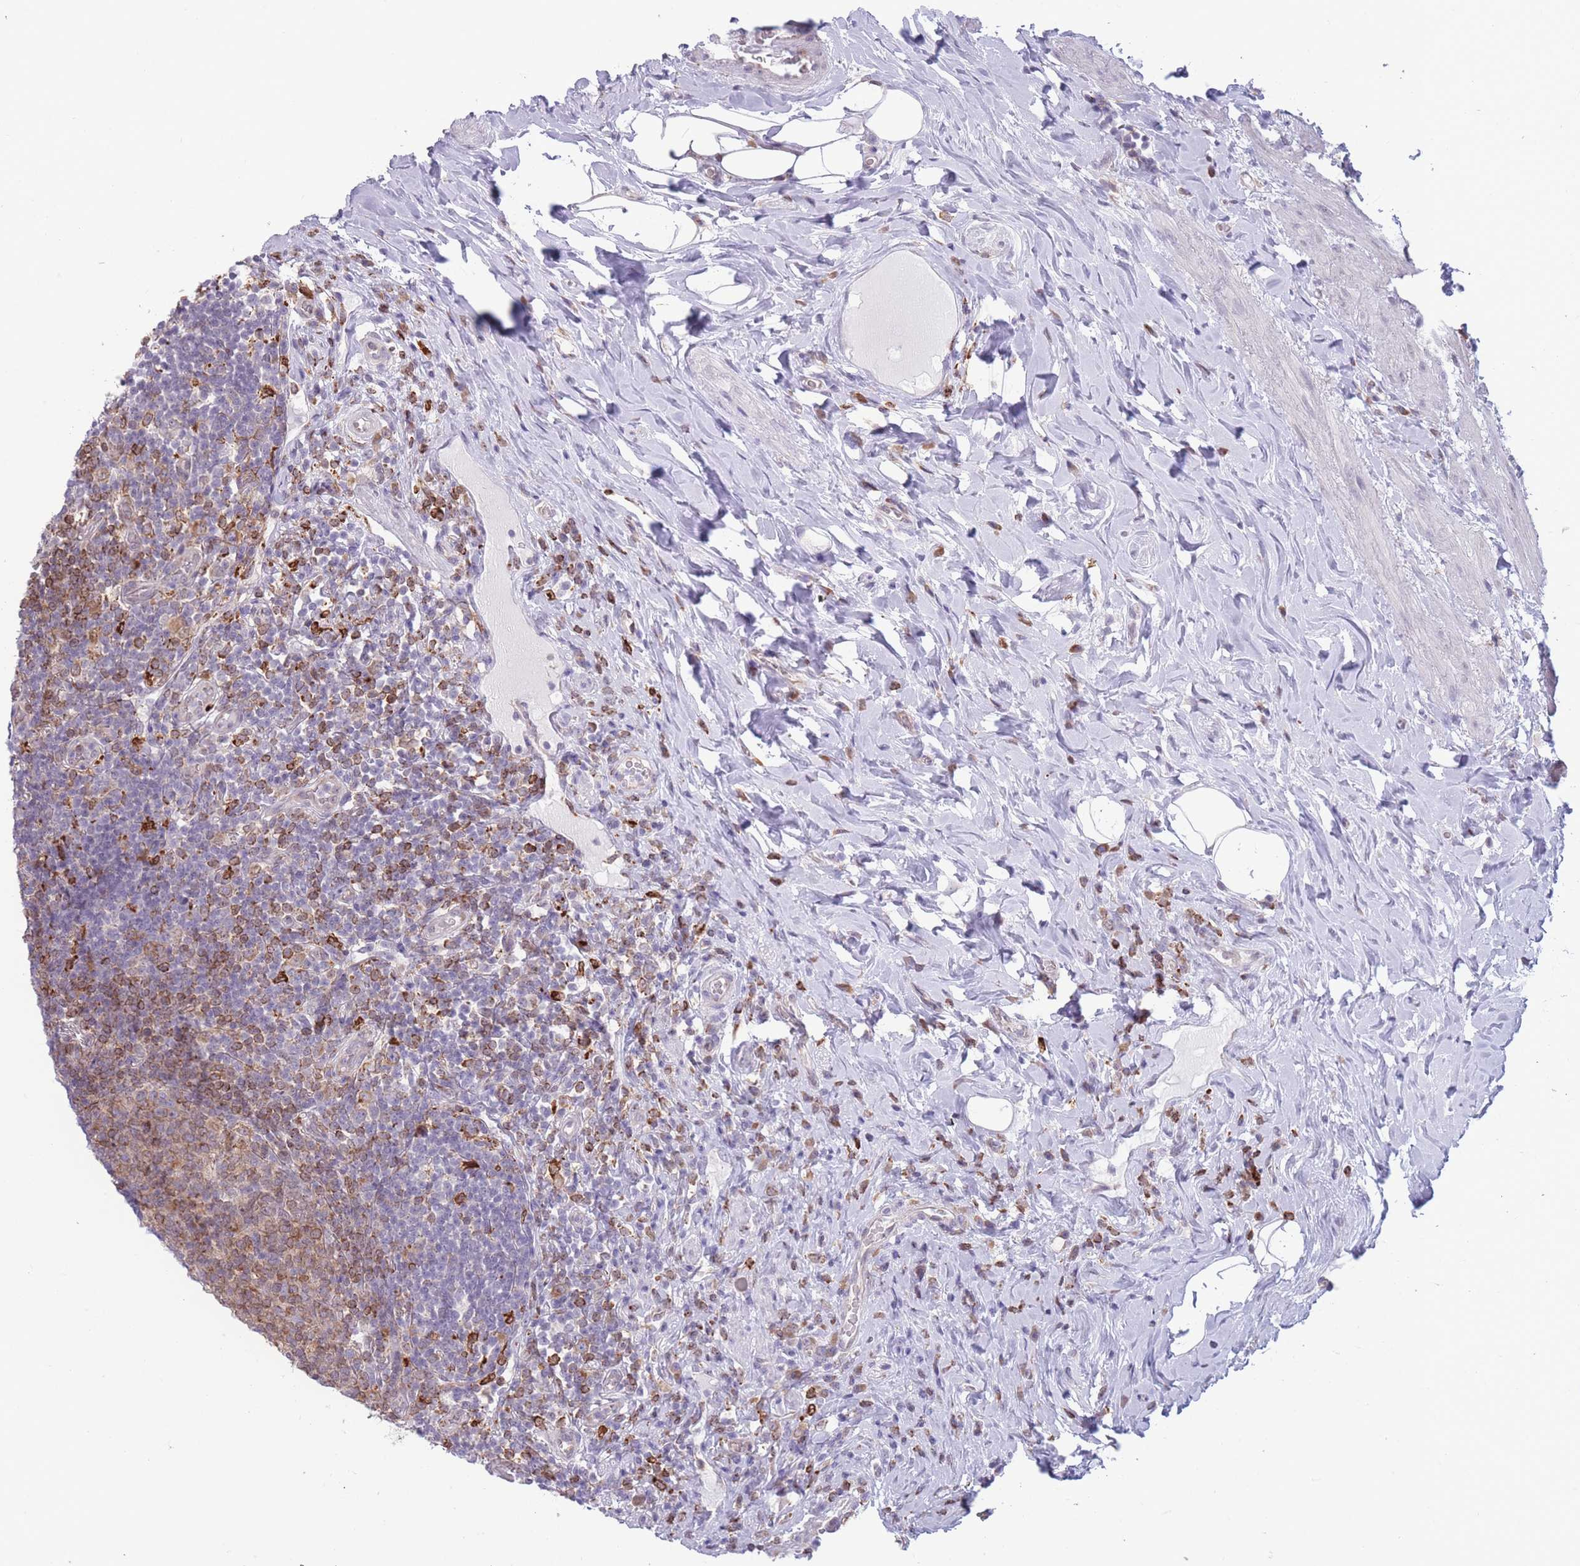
{"staining": {"intensity": "moderate", "quantity": ">75%", "location": "cytoplasmic/membranous"}, "tissue": "appendix", "cell_type": "Glandular cells", "image_type": "normal", "snomed": [{"axis": "morphology", "description": "Normal tissue, NOS"}, {"axis": "topography", "description": "Appendix"}], "caption": "IHC (DAB (3,3'-diaminobenzidine)) staining of normal appendix exhibits moderate cytoplasmic/membranous protein positivity in approximately >75% of glandular cells. The protein is stained brown, and the nuclei are stained in blue (DAB IHC with brightfield microscopy, high magnification).", "gene": "TMEM121", "patient": {"sex": "female", "age": 43}}